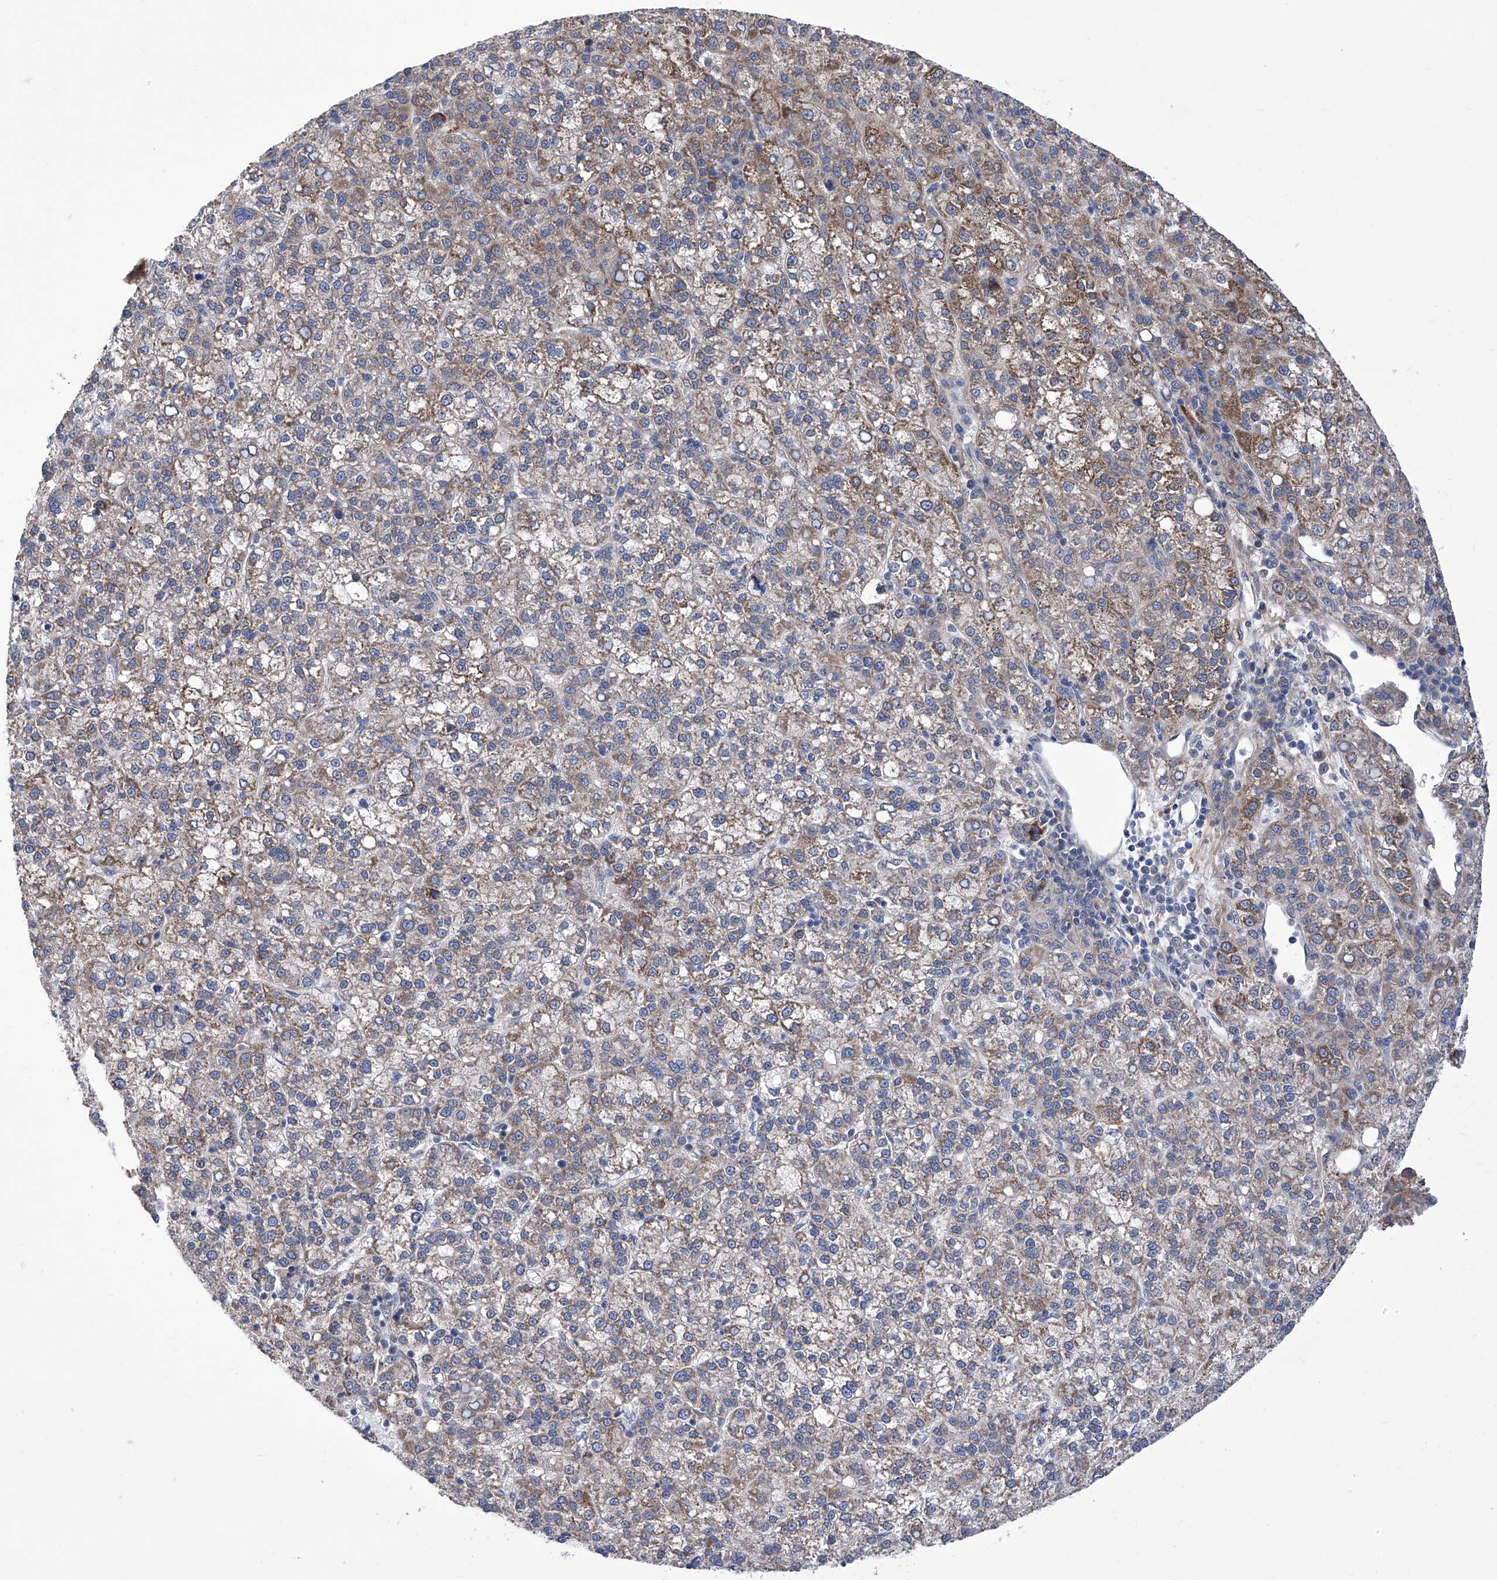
{"staining": {"intensity": "moderate", "quantity": "25%-75%", "location": "cytoplasmic/membranous"}, "tissue": "liver cancer", "cell_type": "Tumor cells", "image_type": "cancer", "snomed": [{"axis": "morphology", "description": "Carcinoma, Hepatocellular, NOS"}, {"axis": "topography", "description": "Liver"}], "caption": "High-magnification brightfield microscopy of hepatocellular carcinoma (liver) stained with DAB (3,3'-diaminobenzidine) (brown) and counterstained with hematoxylin (blue). tumor cells exhibit moderate cytoplasmic/membranous positivity is appreciated in about25%-75% of cells. (Stains: DAB (3,3'-diaminobenzidine) in brown, nuclei in blue, Microscopy: brightfield microscopy at high magnification).", "gene": "KTI12", "patient": {"sex": "female", "age": 58}}